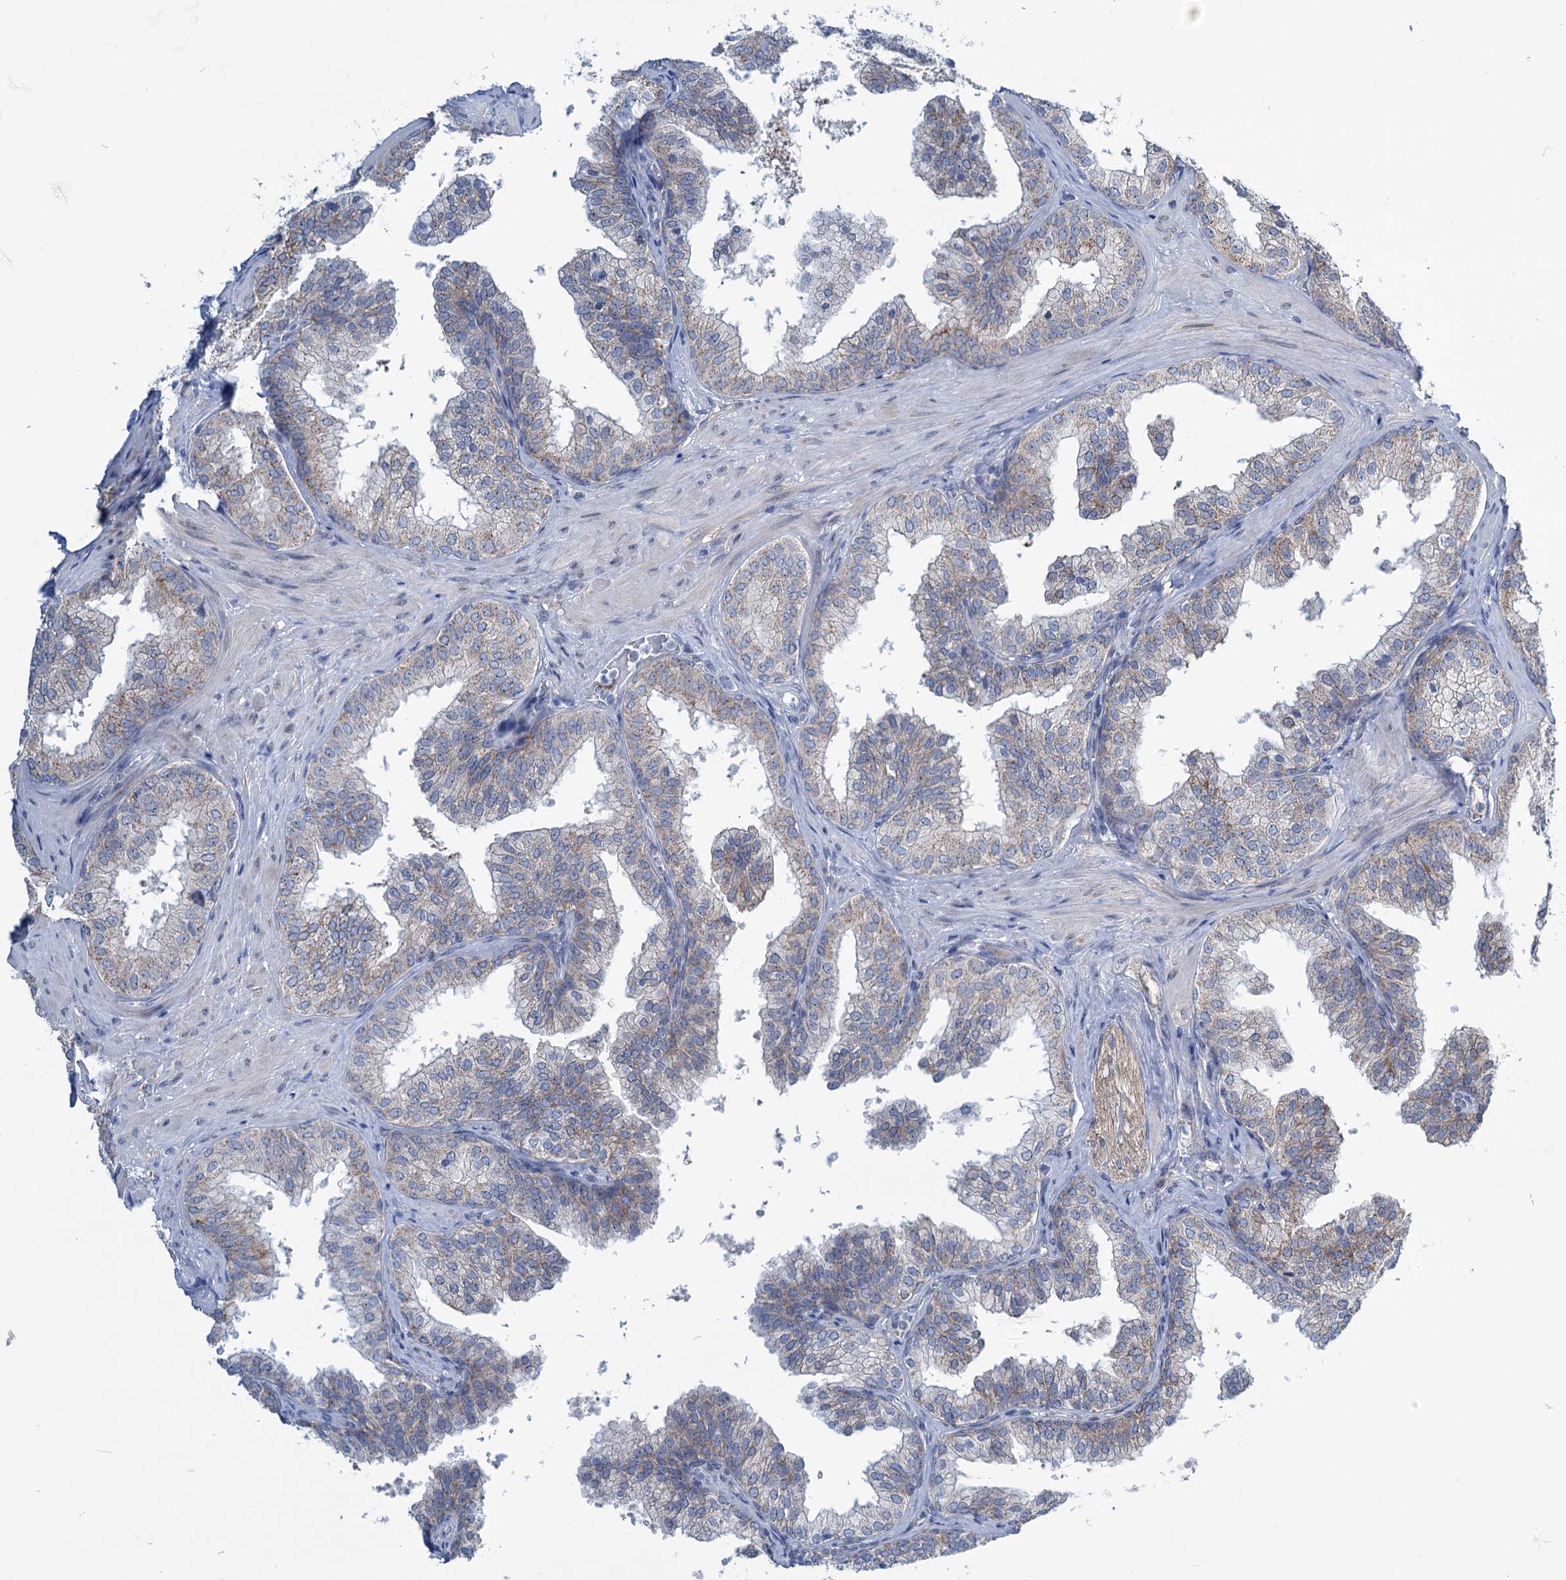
{"staining": {"intensity": "moderate", "quantity": "<25%", "location": "cytoplasmic/membranous"}, "tissue": "prostate", "cell_type": "Glandular cells", "image_type": "normal", "snomed": [{"axis": "morphology", "description": "Normal tissue, NOS"}, {"axis": "topography", "description": "Prostate"}], "caption": "Immunohistochemical staining of unremarkable prostate demonstrates <25% levels of moderate cytoplasmic/membranous protein expression in approximately <25% of glandular cells.", "gene": "LPIN1", "patient": {"sex": "male", "age": 60}}